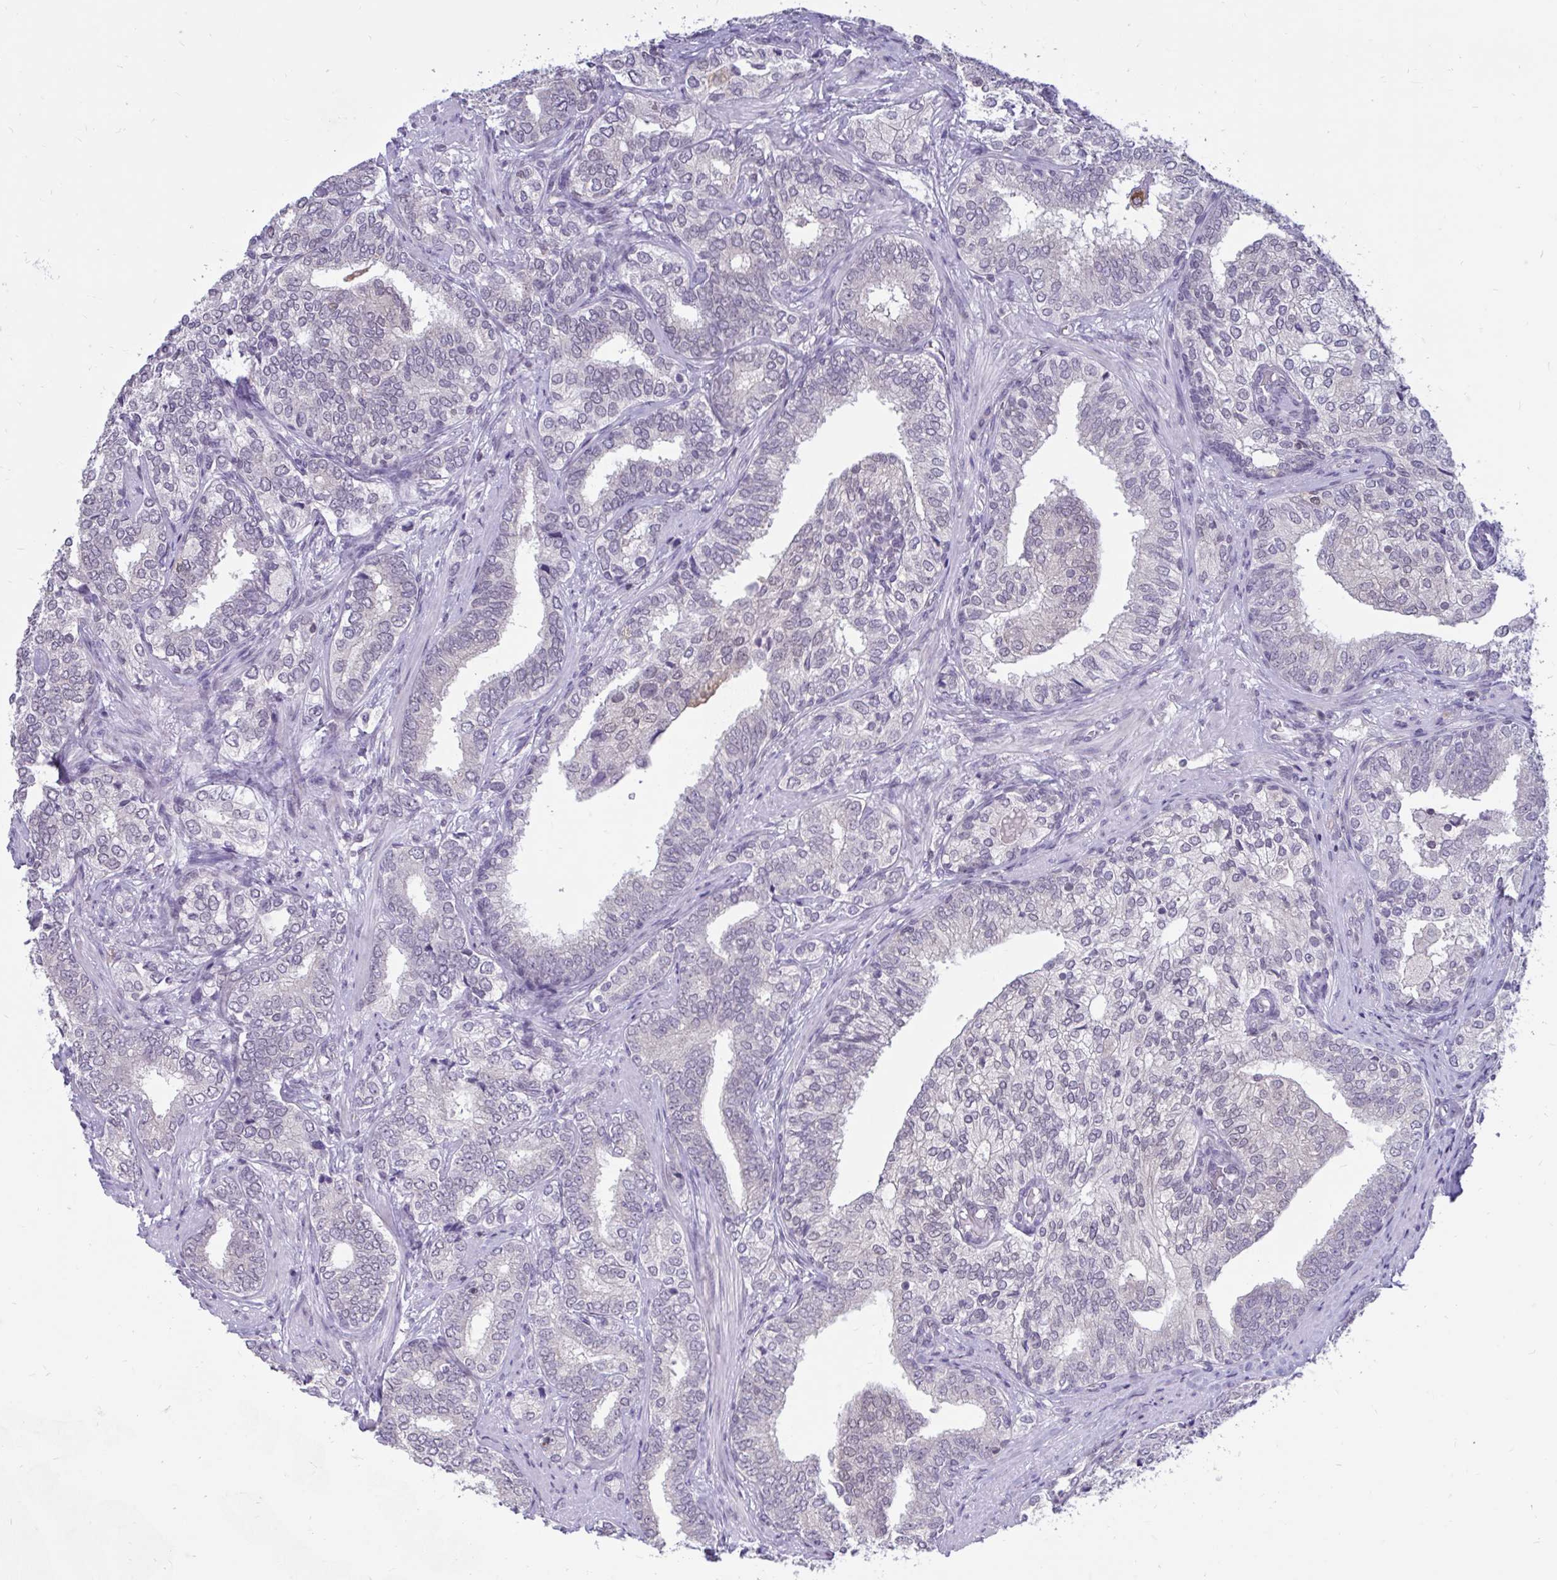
{"staining": {"intensity": "negative", "quantity": "none", "location": "none"}, "tissue": "prostate cancer", "cell_type": "Tumor cells", "image_type": "cancer", "snomed": [{"axis": "morphology", "description": "Adenocarcinoma, High grade"}, {"axis": "topography", "description": "Prostate"}], "caption": "Immunohistochemistry (IHC) image of human prostate cancer stained for a protein (brown), which shows no staining in tumor cells.", "gene": "ARPP19", "patient": {"sex": "male", "age": 72}}